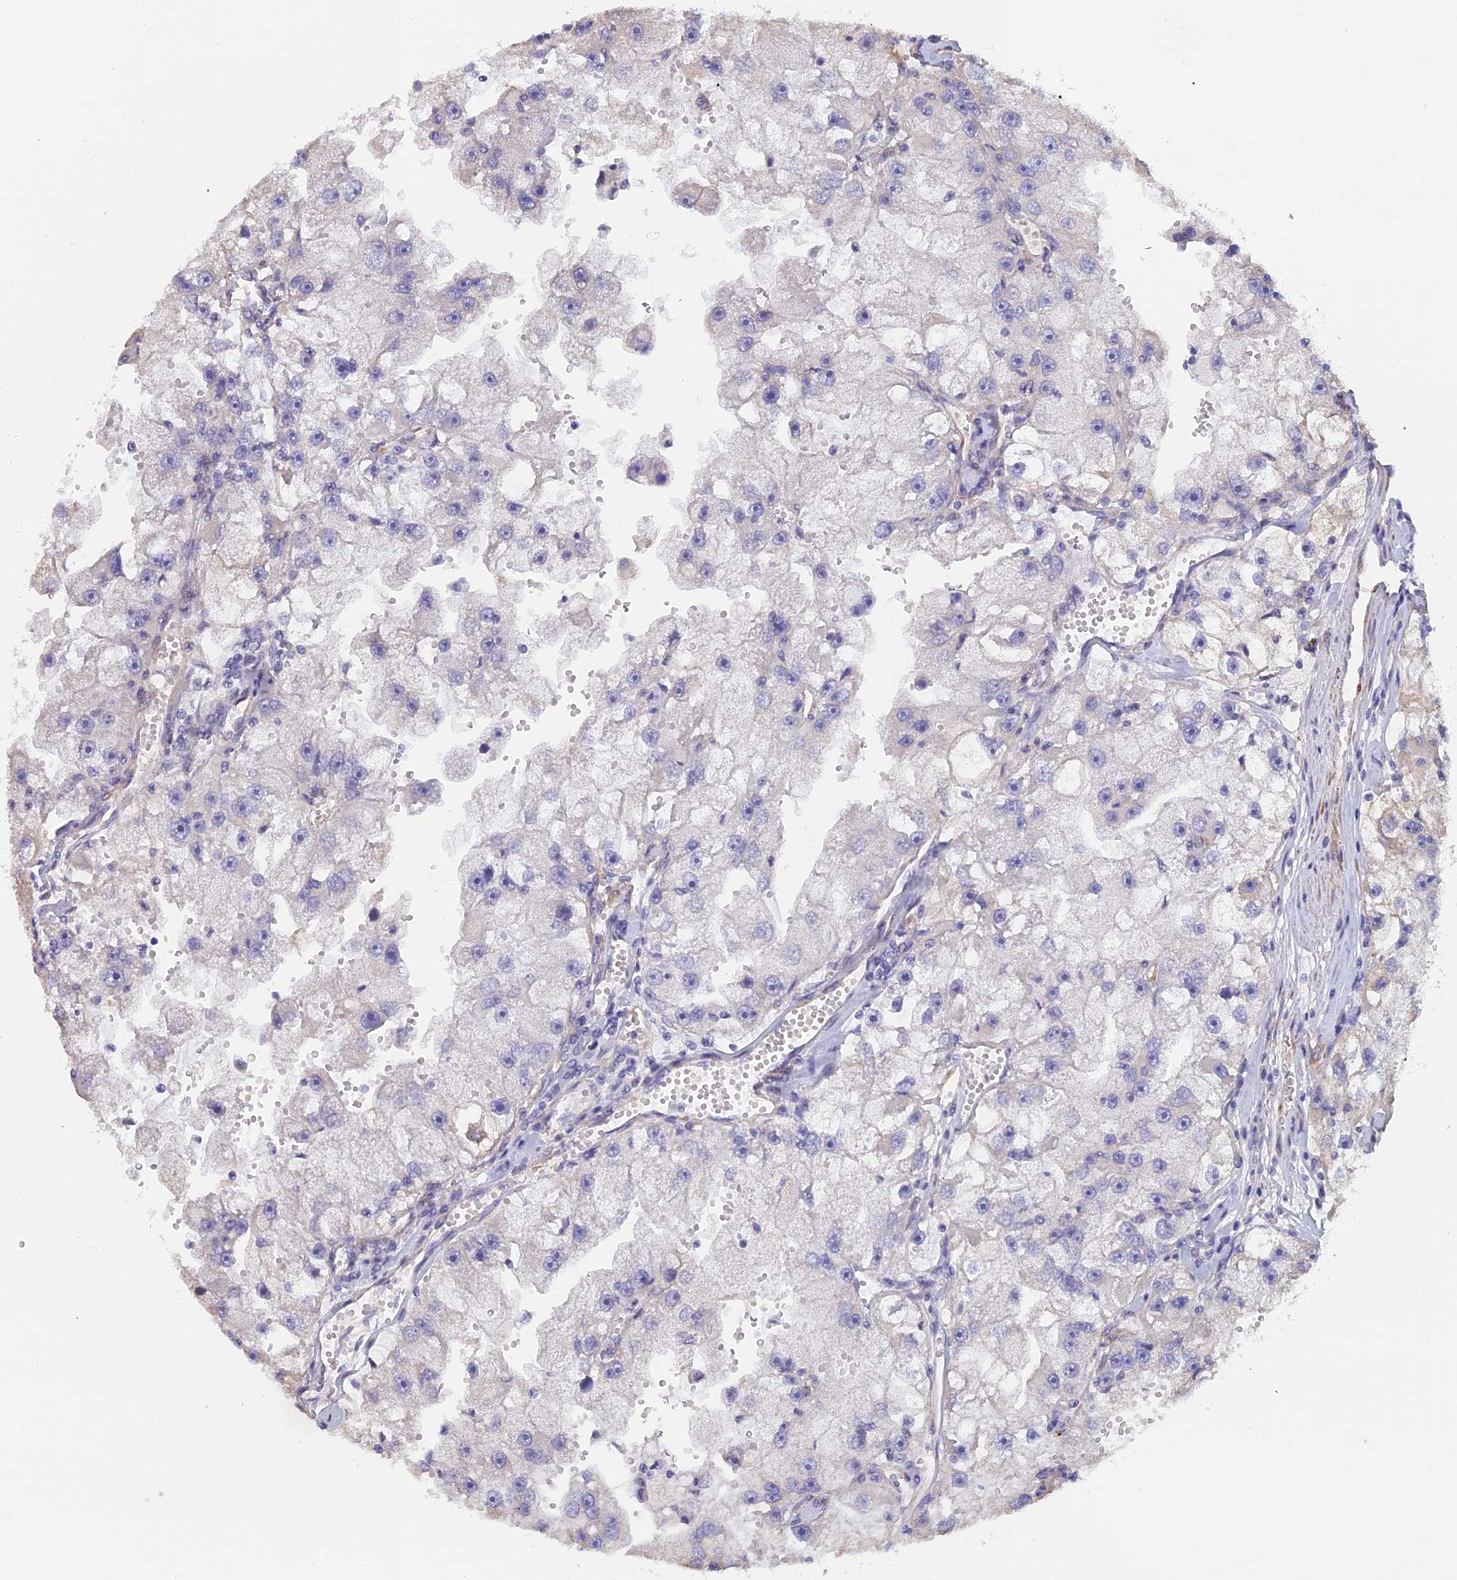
{"staining": {"intensity": "negative", "quantity": "none", "location": "none"}, "tissue": "renal cancer", "cell_type": "Tumor cells", "image_type": "cancer", "snomed": [{"axis": "morphology", "description": "Adenocarcinoma, NOS"}, {"axis": "topography", "description": "Kidney"}], "caption": "The immunohistochemistry (IHC) micrograph has no significant expression in tumor cells of renal cancer (adenocarcinoma) tissue.", "gene": "PCDHA5", "patient": {"sex": "male", "age": 63}}